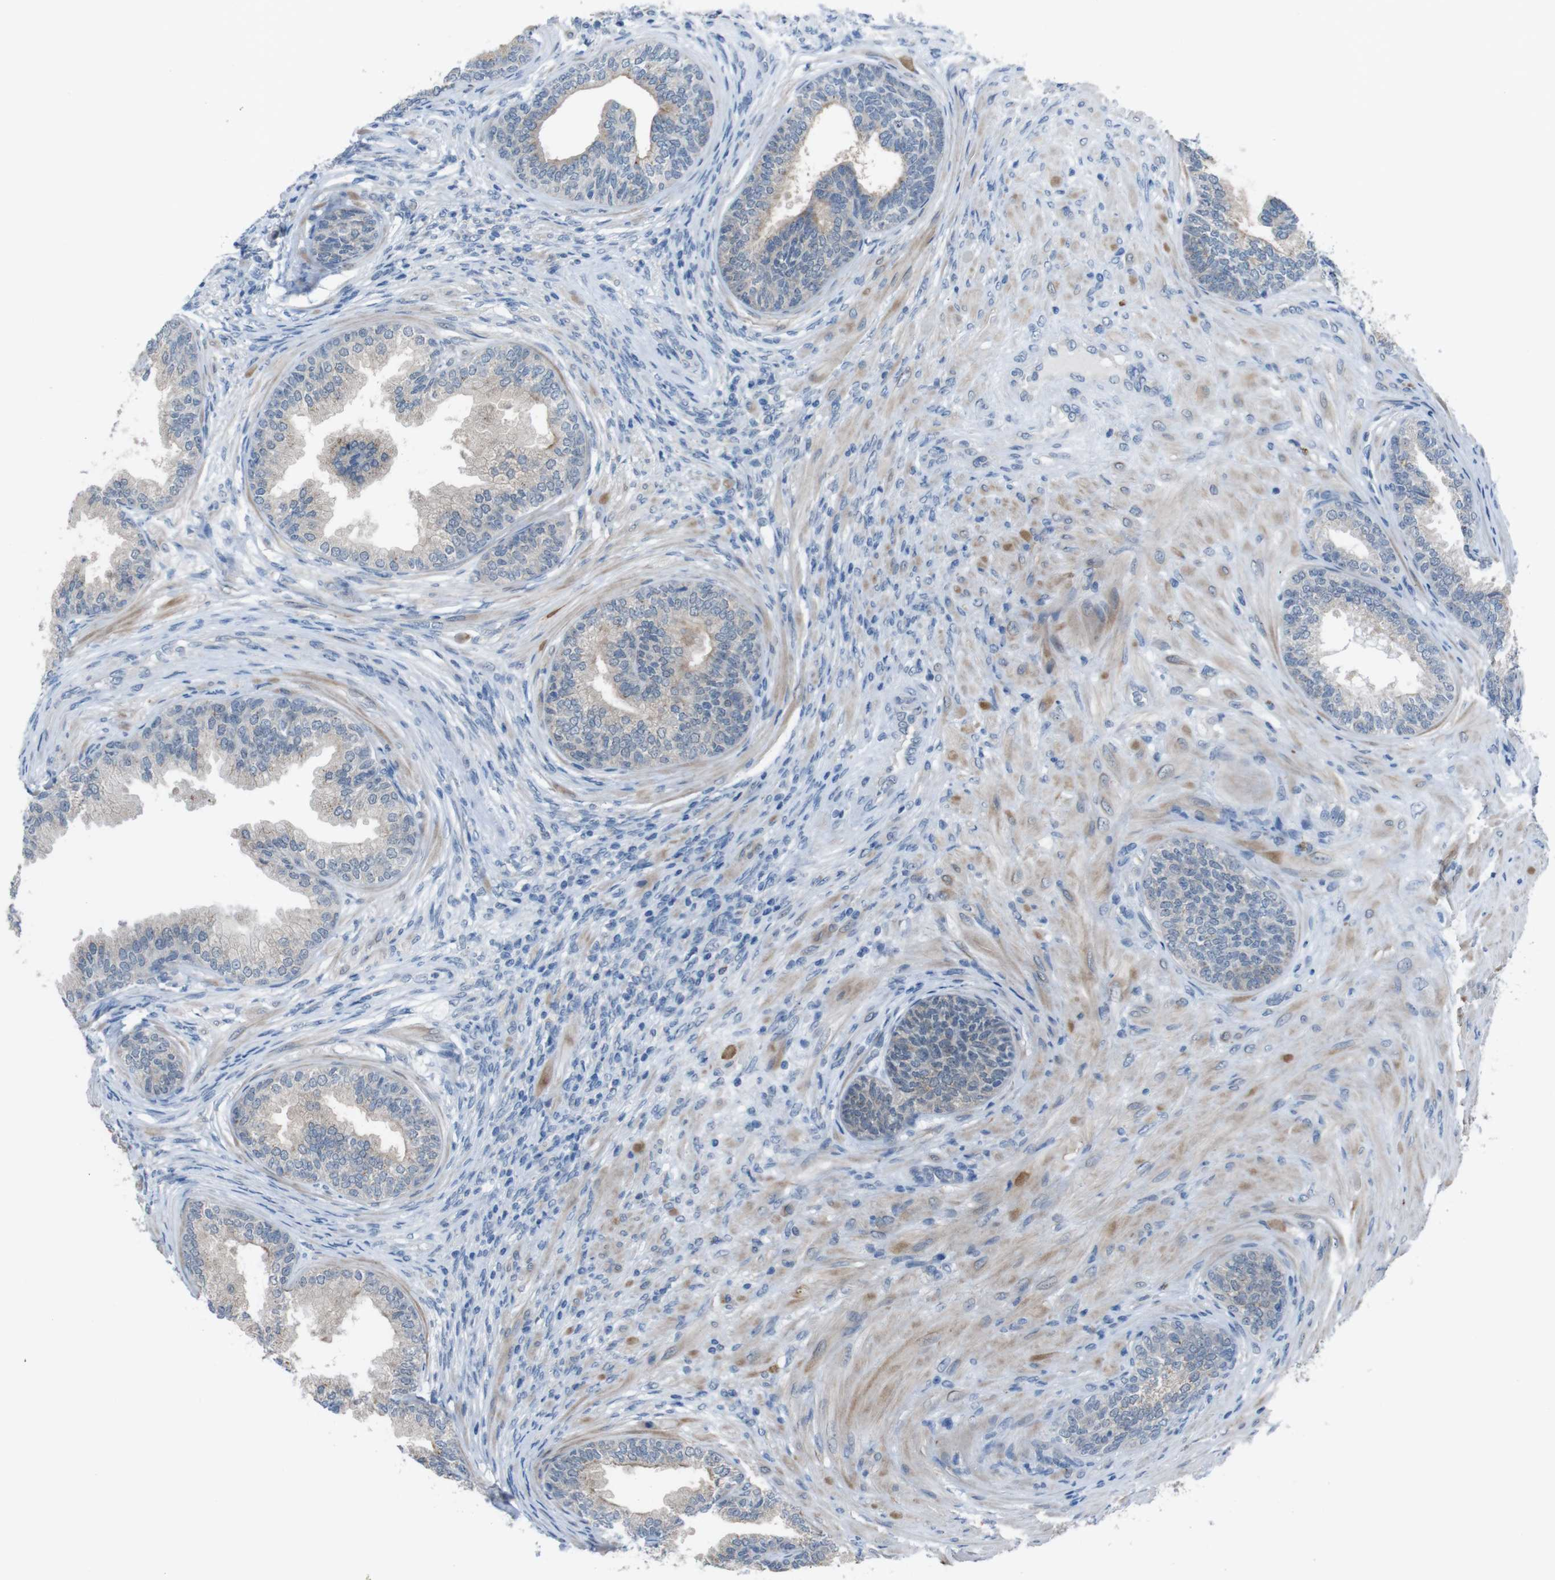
{"staining": {"intensity": "weak", "quantity": "25%-75%", "location": "cytoplasmic/membranous"}, "tissue": "prostate", "cell_type": "Glandular cells", "image_type": "normal", "snomed": [{"axis": "morphology", "description": "Normal tissue, NOS"}, {"axis": "topography", "description": "Prostate"}], "caption": "High-magnification brightfield microscopy of benign prostate stained with DAB (3,3'-diaminobenzidine) (brown) and counterstained with hematoxylin (blue). glandular cells exhibit weak cytoplasmic/membranous expression is present in approximately25%-75% of cells.", "gene": "CDH22", "patient": {"sex": "male", "age": 76}}